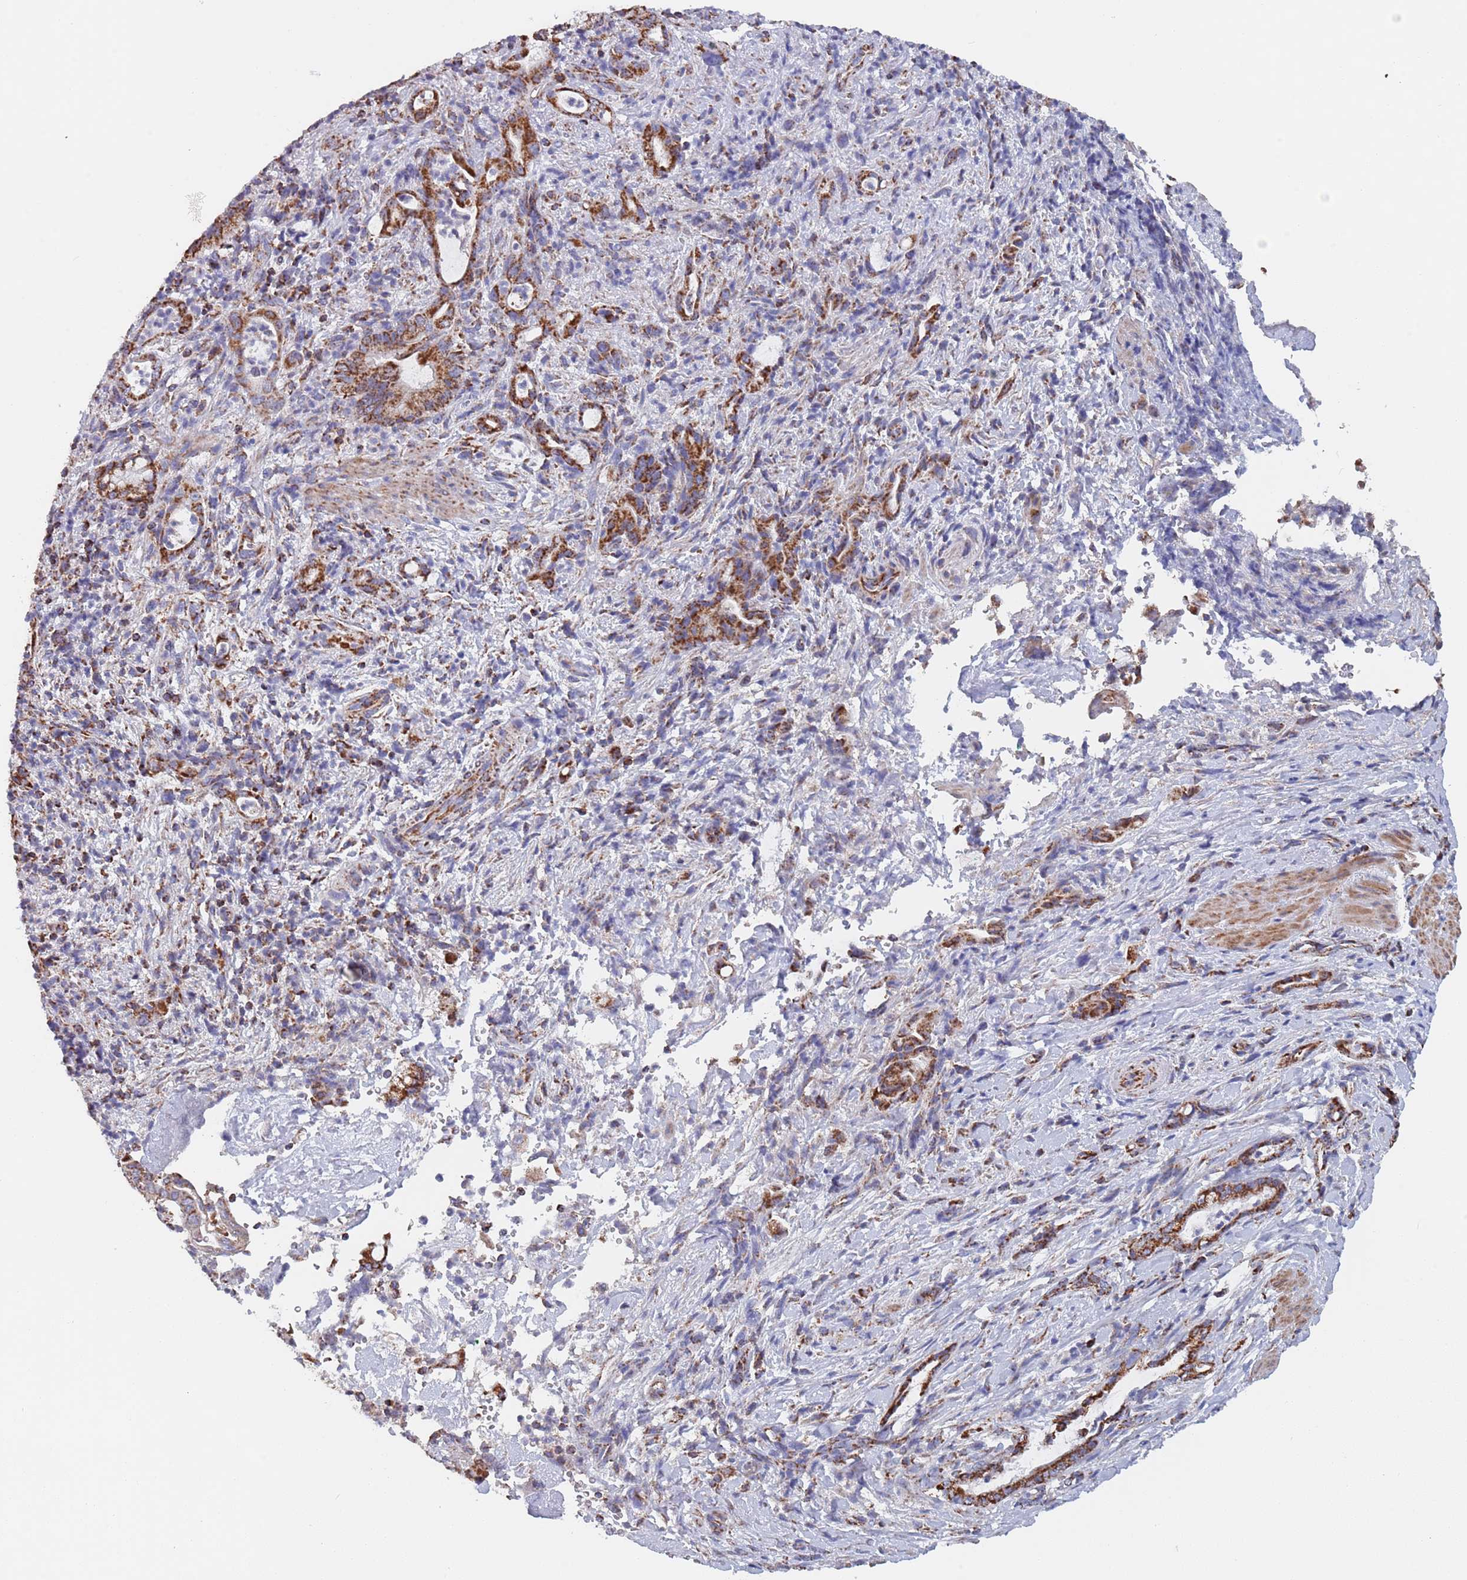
{"staining": {"intensity": "strong", "quantity": ">75%", "location": "cytoplasmic/membranous"}, "tissue": "pancreatic cancer", "cell_type": "Tumor cells", "image_type": "cancer", "snomed": [{"axis": "morphology", "description": "Normal tissue, NOS"}, {"axis": "morphology", "description": "Adenocarcinoma, NOS"}, {"axis": "topography", "description": "Pancreas"}], "caption": "A brown stain shows strong cytoplasmic/membranous positivity of a protein in pancreatic cancer tumor cells.", "gene": "PGP", "patient": {"sex": "female", "age": 55}}